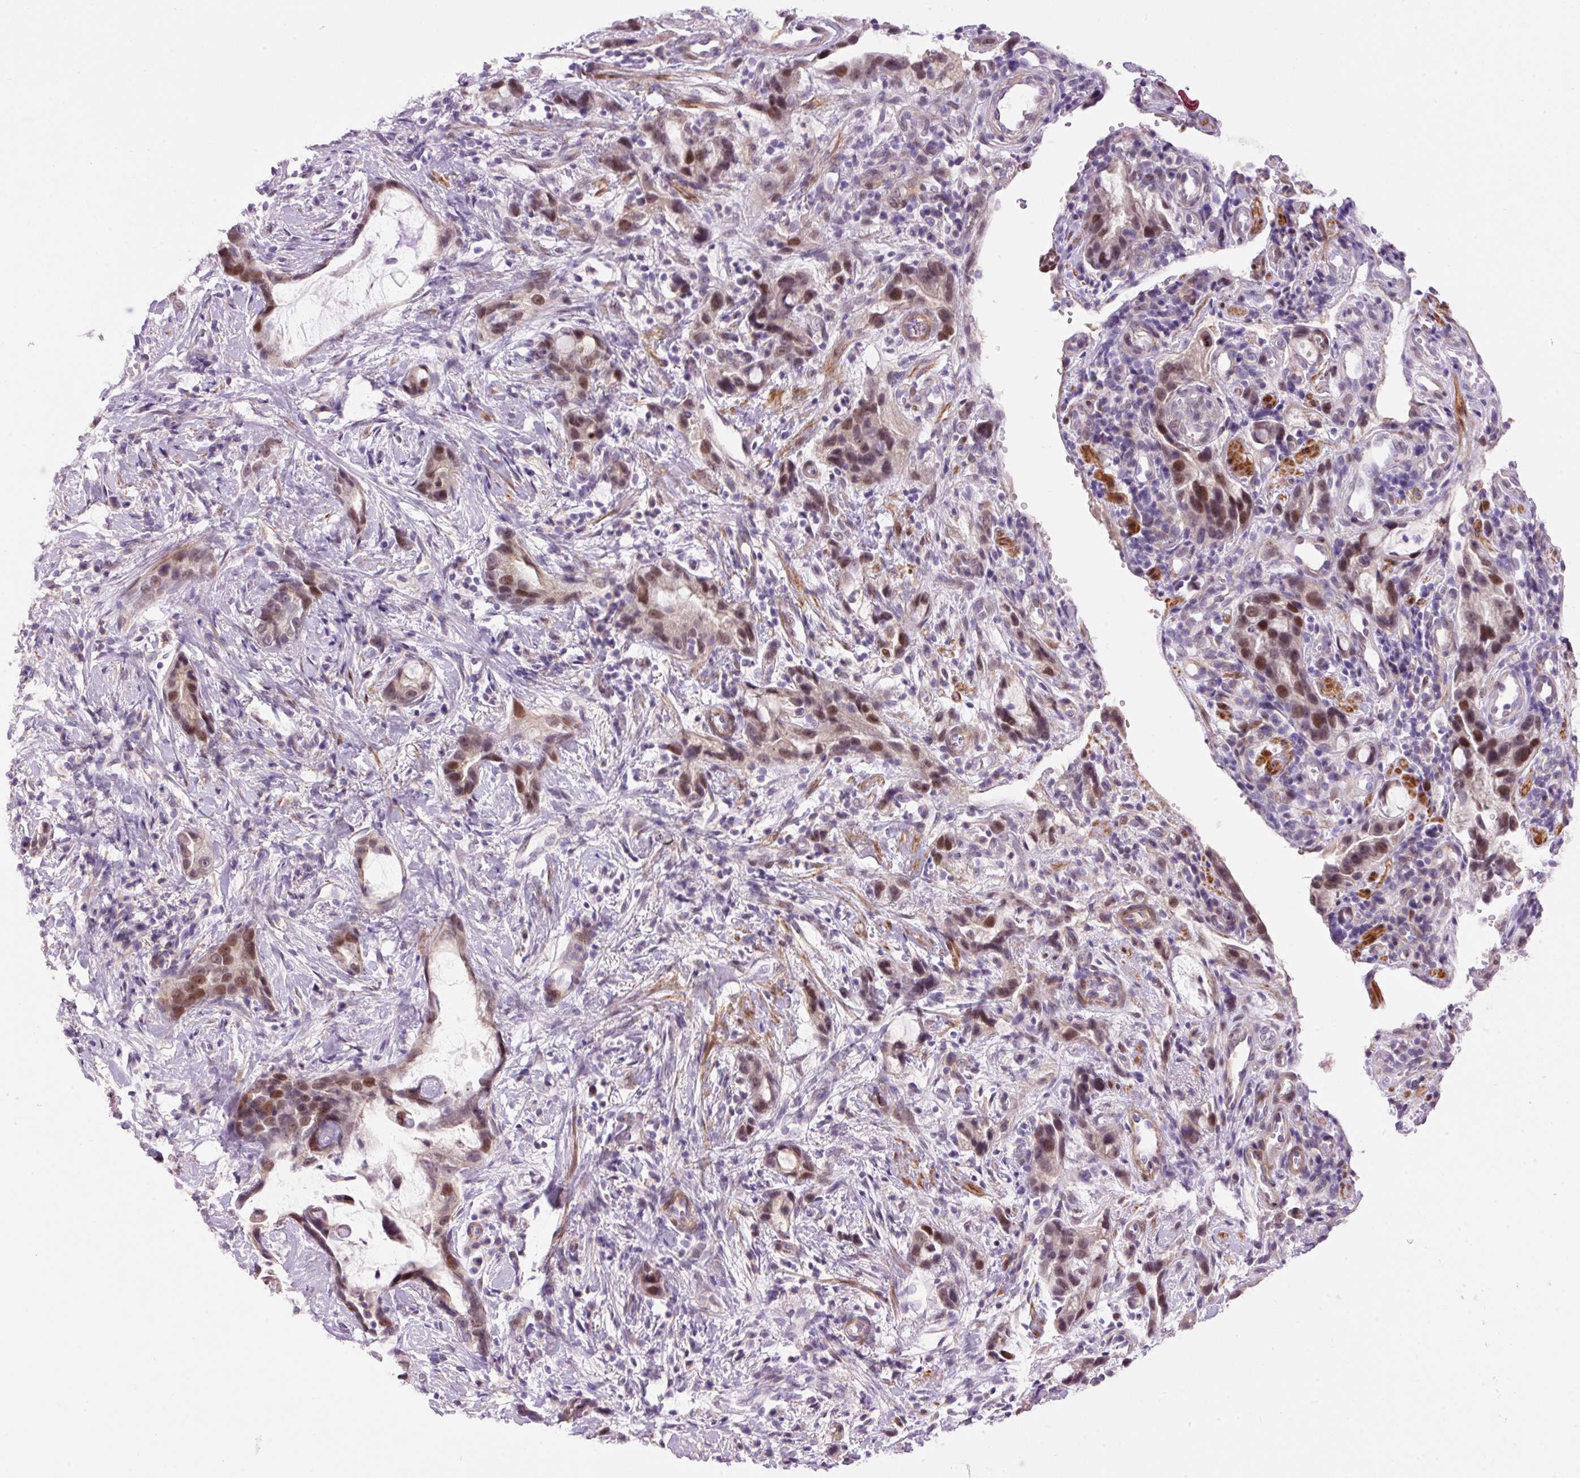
{"staining": {"intensity": "moderate", "quantity": ">75%", "location": "nuclear"}, "tissue": "stomach cancer", "cell_type": "Tumor cells", "image_type": "cancer", "snomed": [{"axis": "morphology", "description": "Adenocarcinoma, NOS"}, {"axis": "topography", "description": "Stomach"}], "caption": "Immunohistochemistry of adenocarcinoma (stomach) shows medium levels of moderate nuclear positivity in about >75% of tumor cells. (brown staining indicates protein expression, while blue staining denotes nuclei).", "gene": "HNF1A", "patient": {"sex": "male", "age": 55}}